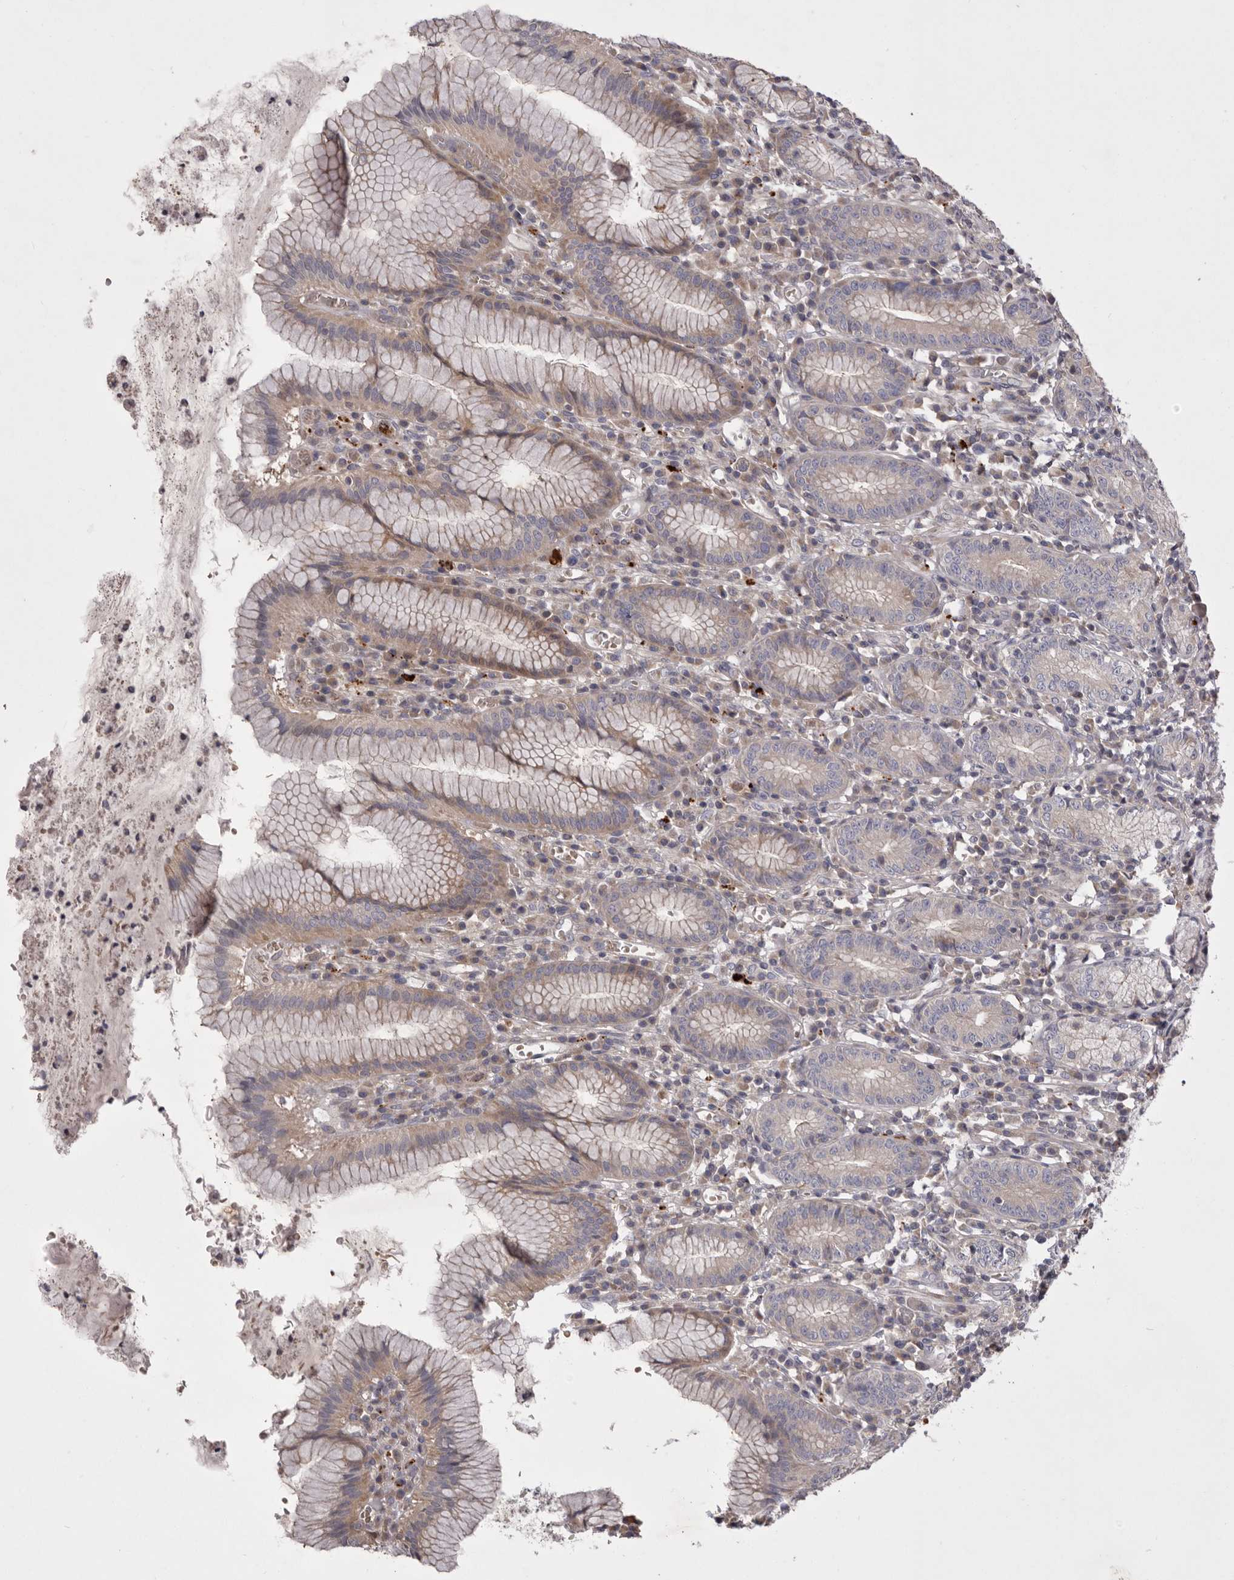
{"staining": {"intensity": "weak", "quantity": "25%-75%", "location": "cytoplasmic/membranous"}, "tissue": "stomach", "cell_type": "Glandular cells", "image_type": "normal", "snomed": [{"axis": "morphology", "description": "Normal tissue, NOS"}, {"axis": "topography", "description": "Stomach"}], "caption": "Immunohistochemical staining of unremarkable stomach reveals weak cytoplasmic/membranous protein staining in about 25%-75% of glandular cells.", "gene": "WDR47", "patient": {"sex": "male", "age": 55}}